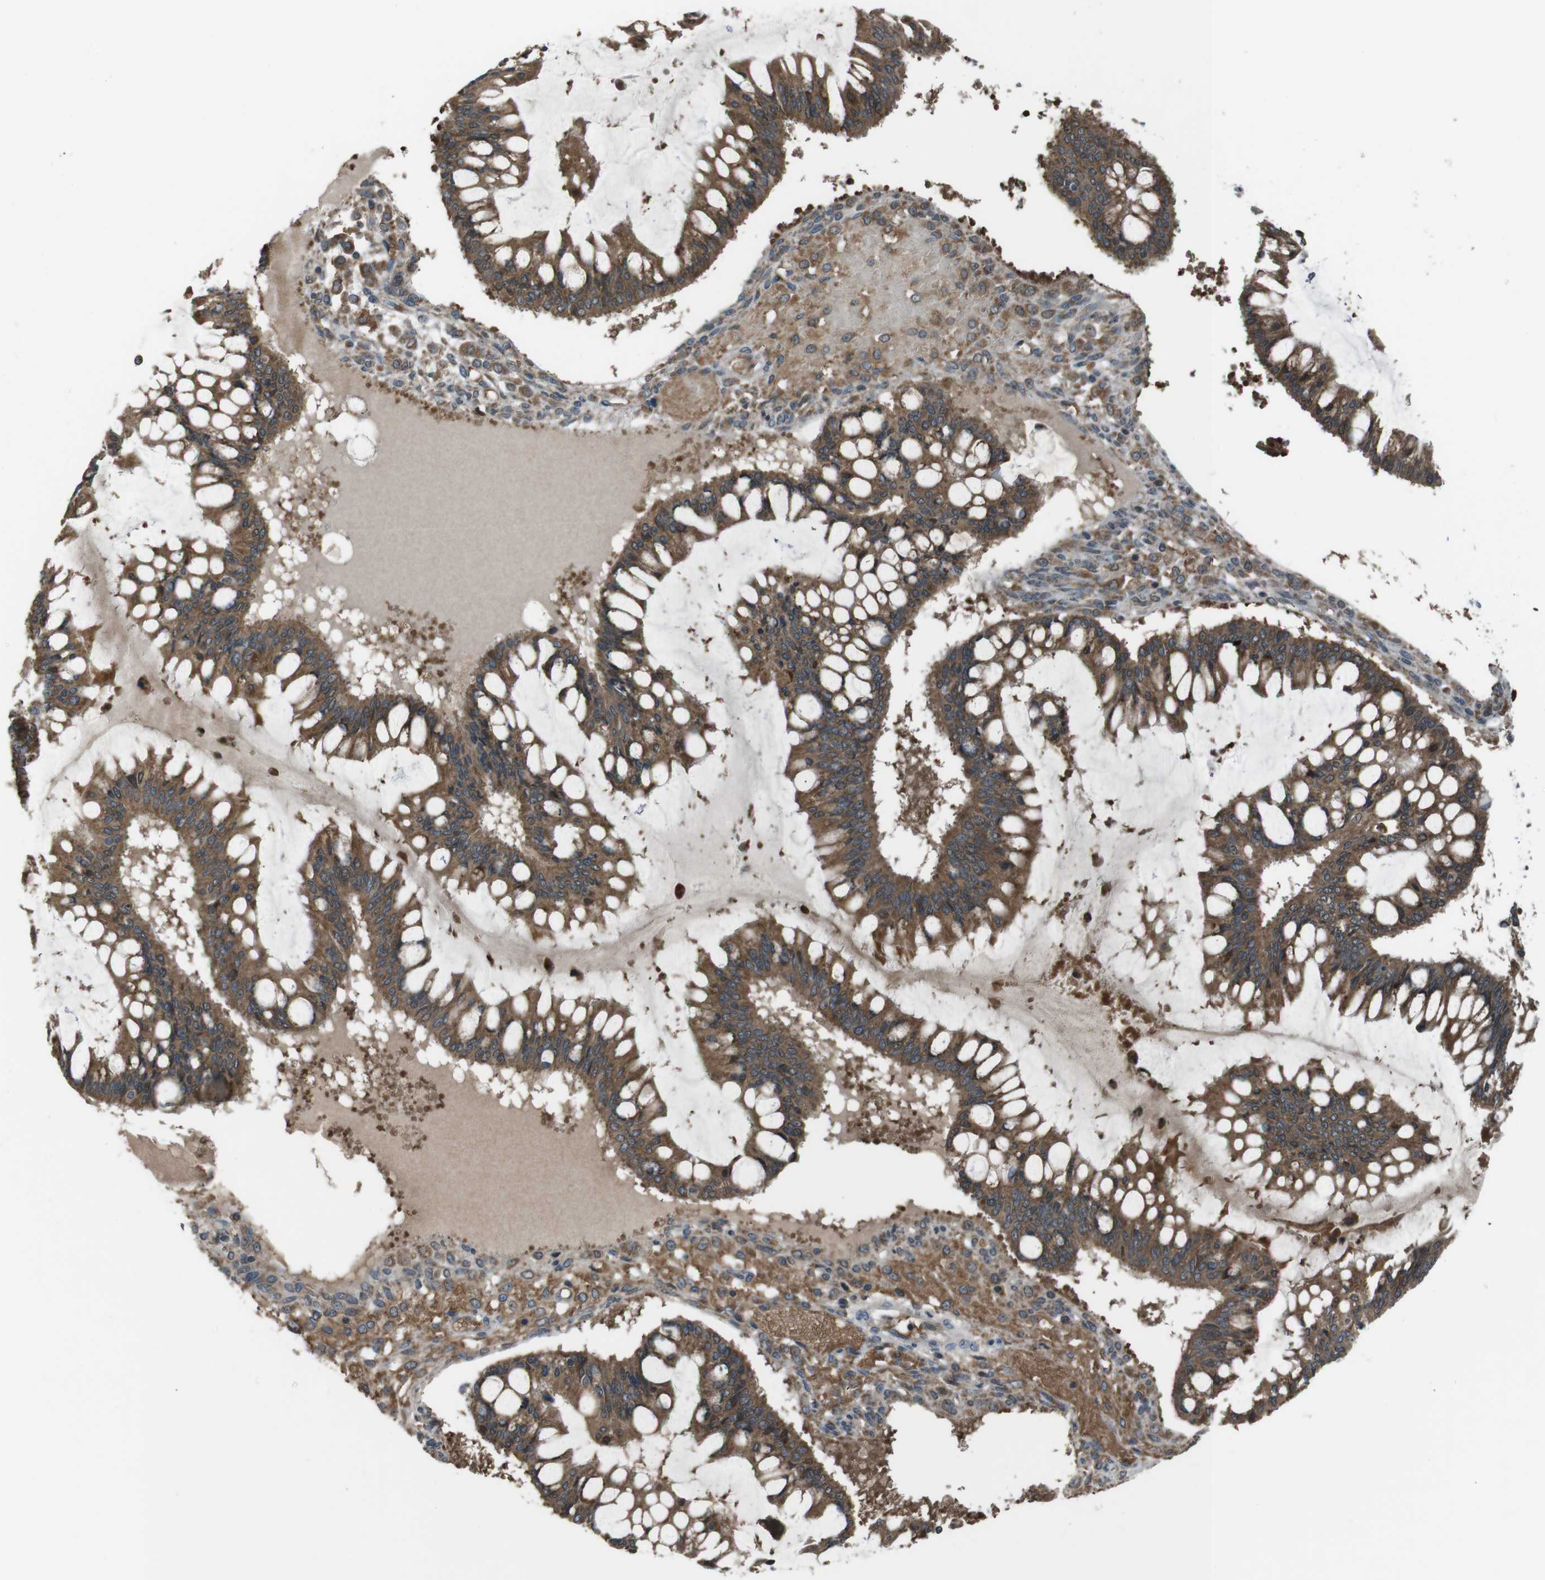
{"staining": {"intensity": "moderate", "quantity": ">75%", "location": "cytoplasmic/membranous"}, "tissue": "ovarian cancer", "cell_type": "Tumor cells", "image_type": "cancer", "snomed": [{"axis": "morphology", "description": "Cystadenocarcinoma, mucinous, NOS"}, {"axis": "topography", "description": "Ovary"}], "caption": "Protein expression by immunohistochemistry (IHC) shows moderate cytoplasmic/membranous staining in approximately >75% of tumor cells in ovarian cancer (mucinous cystadenocarcinoma).", "gene": "SSR3", "patient": {"sex": "female", "age": 73}}